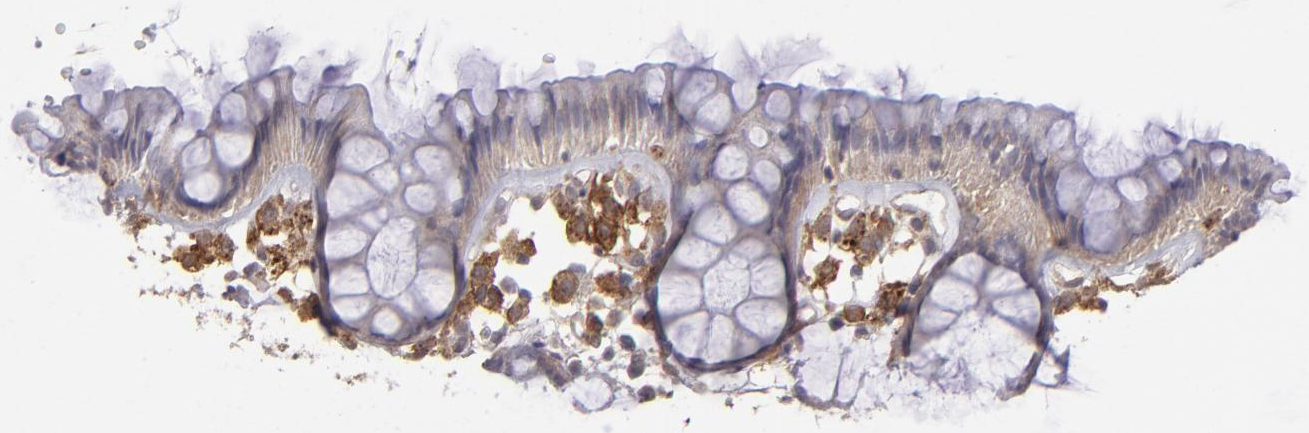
{"staining": {"intensity": "moderate", "quantity": ">75%", "location": "cytoplasmic/membranous"}, "tissue": "rectum", "cell_type": "Glandular cells", "image_type": "normal", "snomed": [{"axis": "morphology", "description": "Normal tissue, NOS"}, {"axis": "topography", "description": "Rectum"}], "caption": "Immunohistochemical staining of benign human rectum exhibits moderate cytoplasmic/membranous protein expression in approximately >75% of glandular cells.", "gene": "ITGB5", "patient": {"sex": "female", "age": 66}}